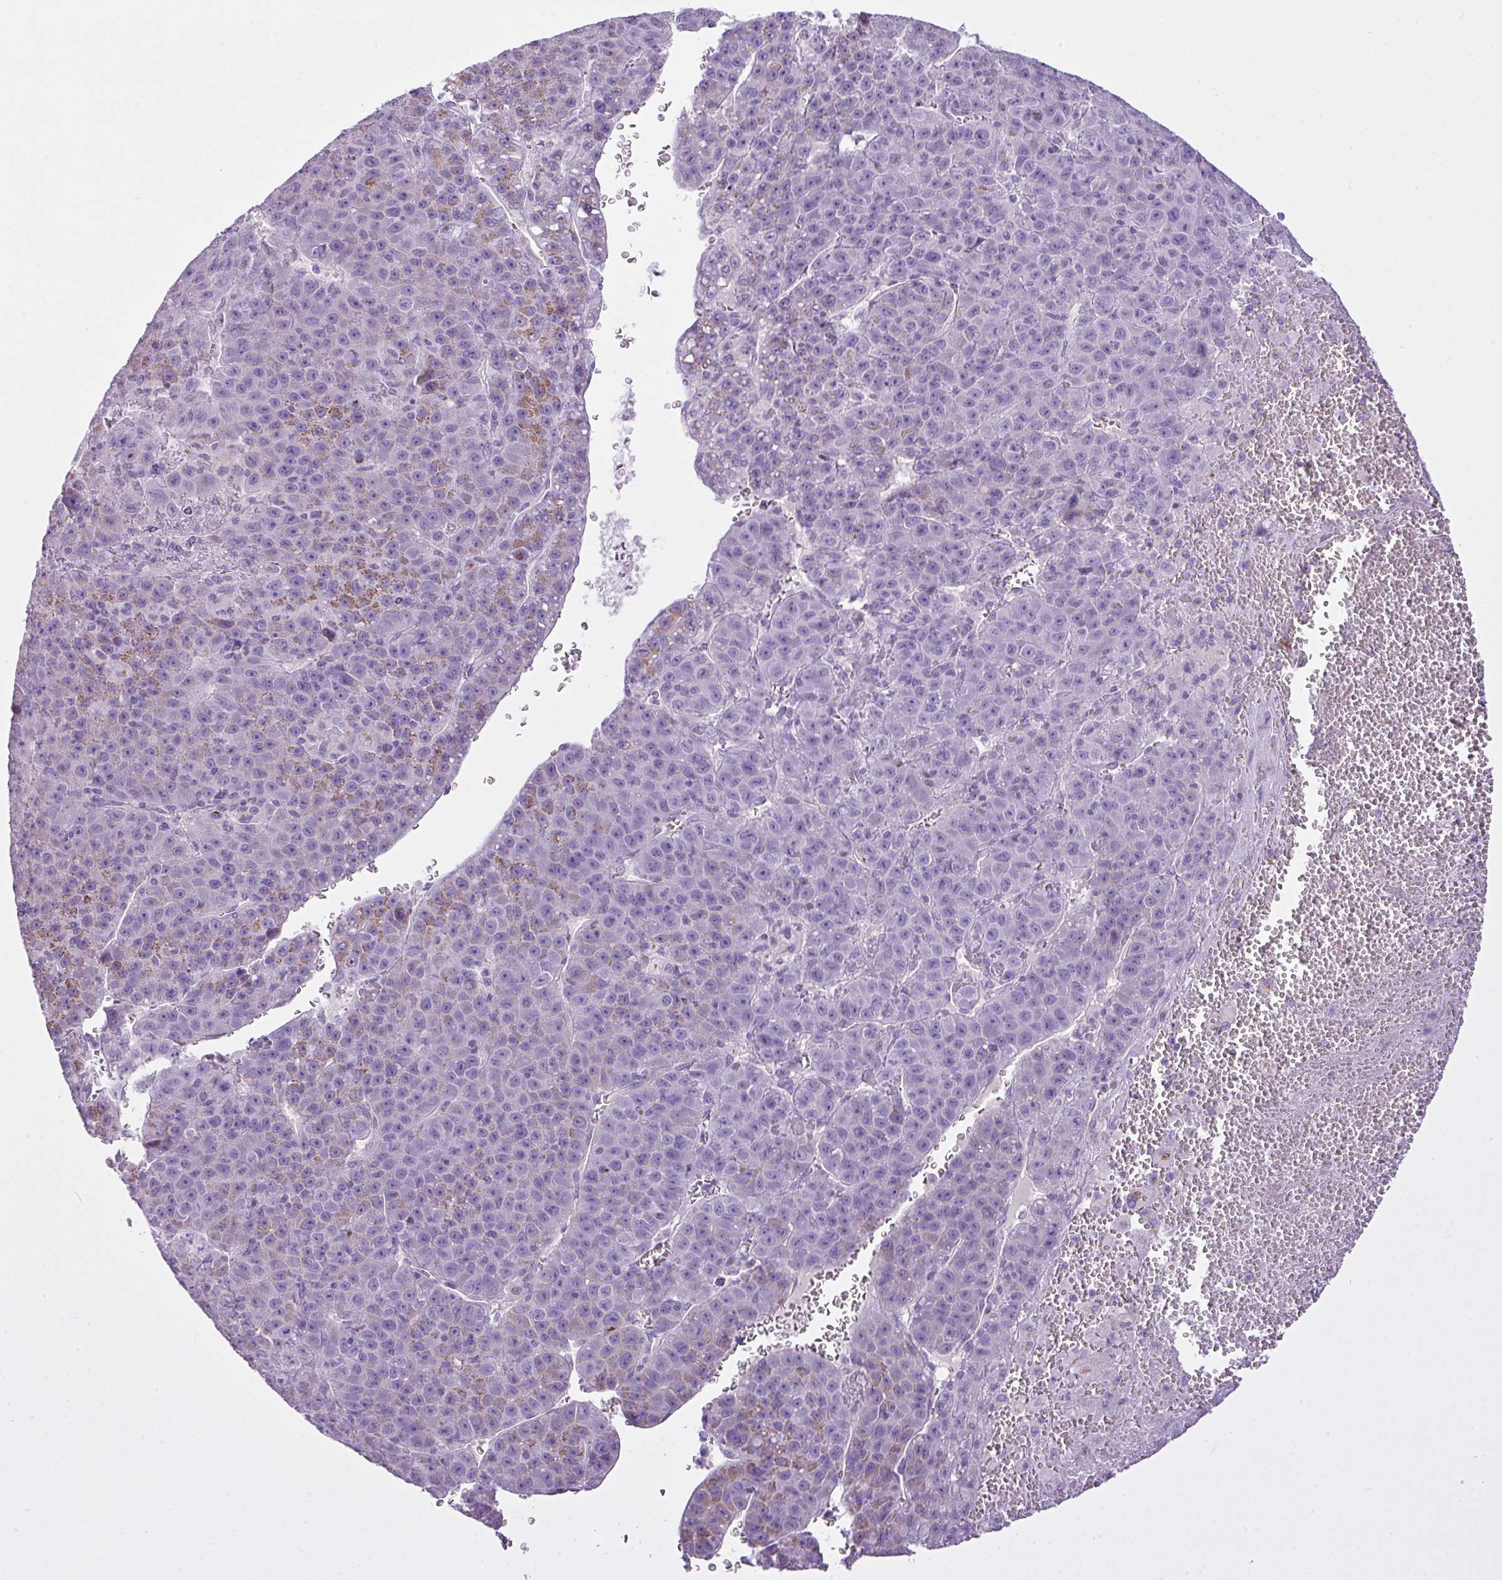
{"staining": {"intensity": "weak", "quantity": "<25%", "location": "cytoplasmic/membranous"}, "tissue": "liver cancer", "cell_type": "Tumor cells", "image_type": "cancer", "snomed": [{"axis": "morphology", "description": "Carcinoma, Hepatocellular, NOS"}, {"axis": "topography", "description": "Liver"}], "caption": "The histopathology image exhibits no significant staining in tumor cells of liver hepatocellular carcinoma.", "gene": "FAM43A", "patient": {"sex": "female", "age": 53}}